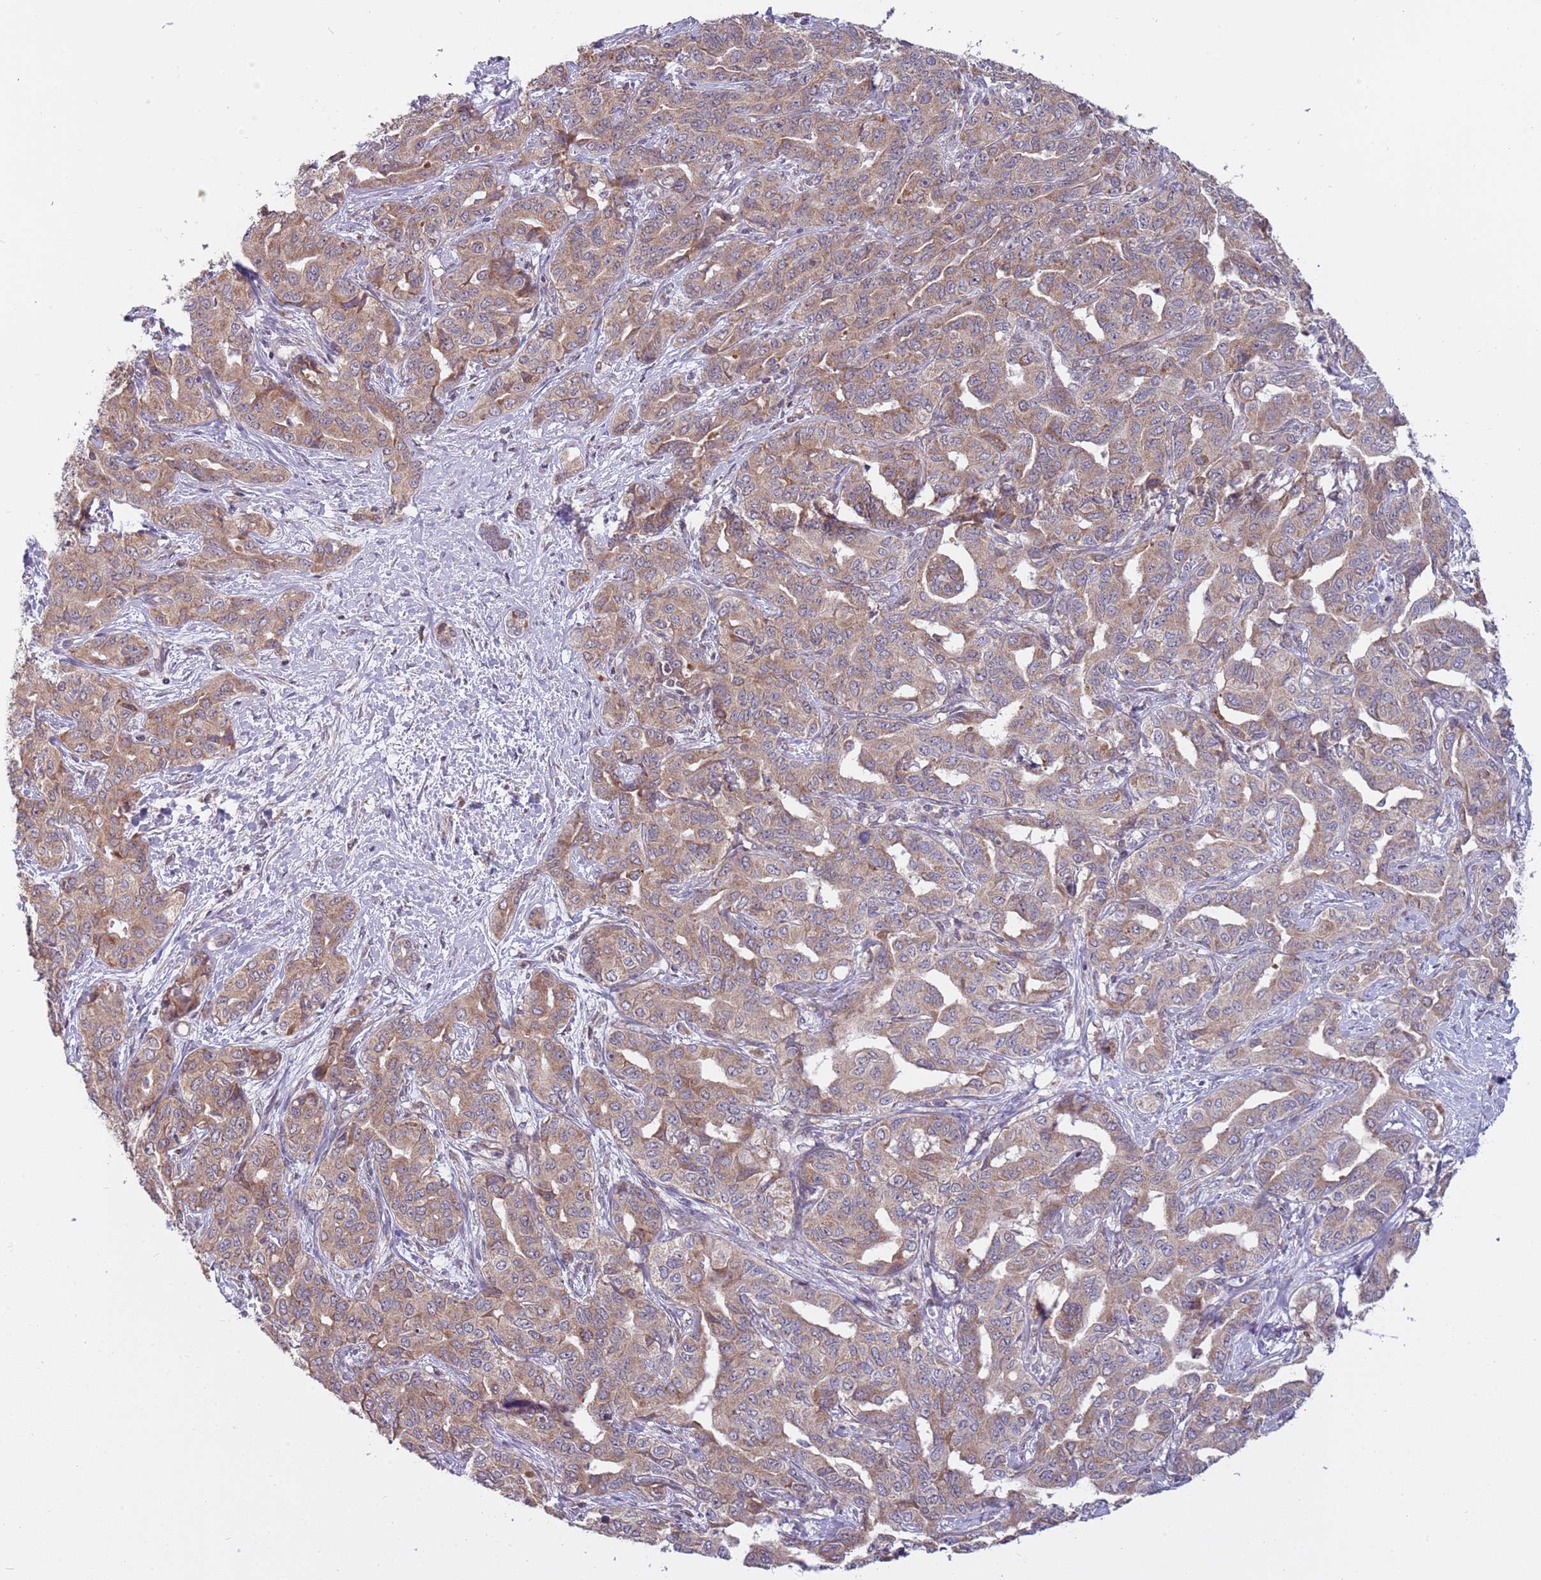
{"staining": {"intensity": "weak", "quantity": ">75%", "location": "cytoplasmic/membranous"}, "tissue": "liver cancer", "cell_type": "Tumor cells", "image_type": "cancer", "snomed": [{"axis": "morphology", "description": "Cholangiocarcinoma"}, {"axis": "topography", "description": "Liver"}], "caption": "Protein analysis of liver cancer tissue shows weak cytoplasmic/membranous expression in about >75% of tumor cells. (IHC, brightfield microscopy, high magnification).", "gene": "RNF181", "patient": {"sex": "male", "age": 59}}